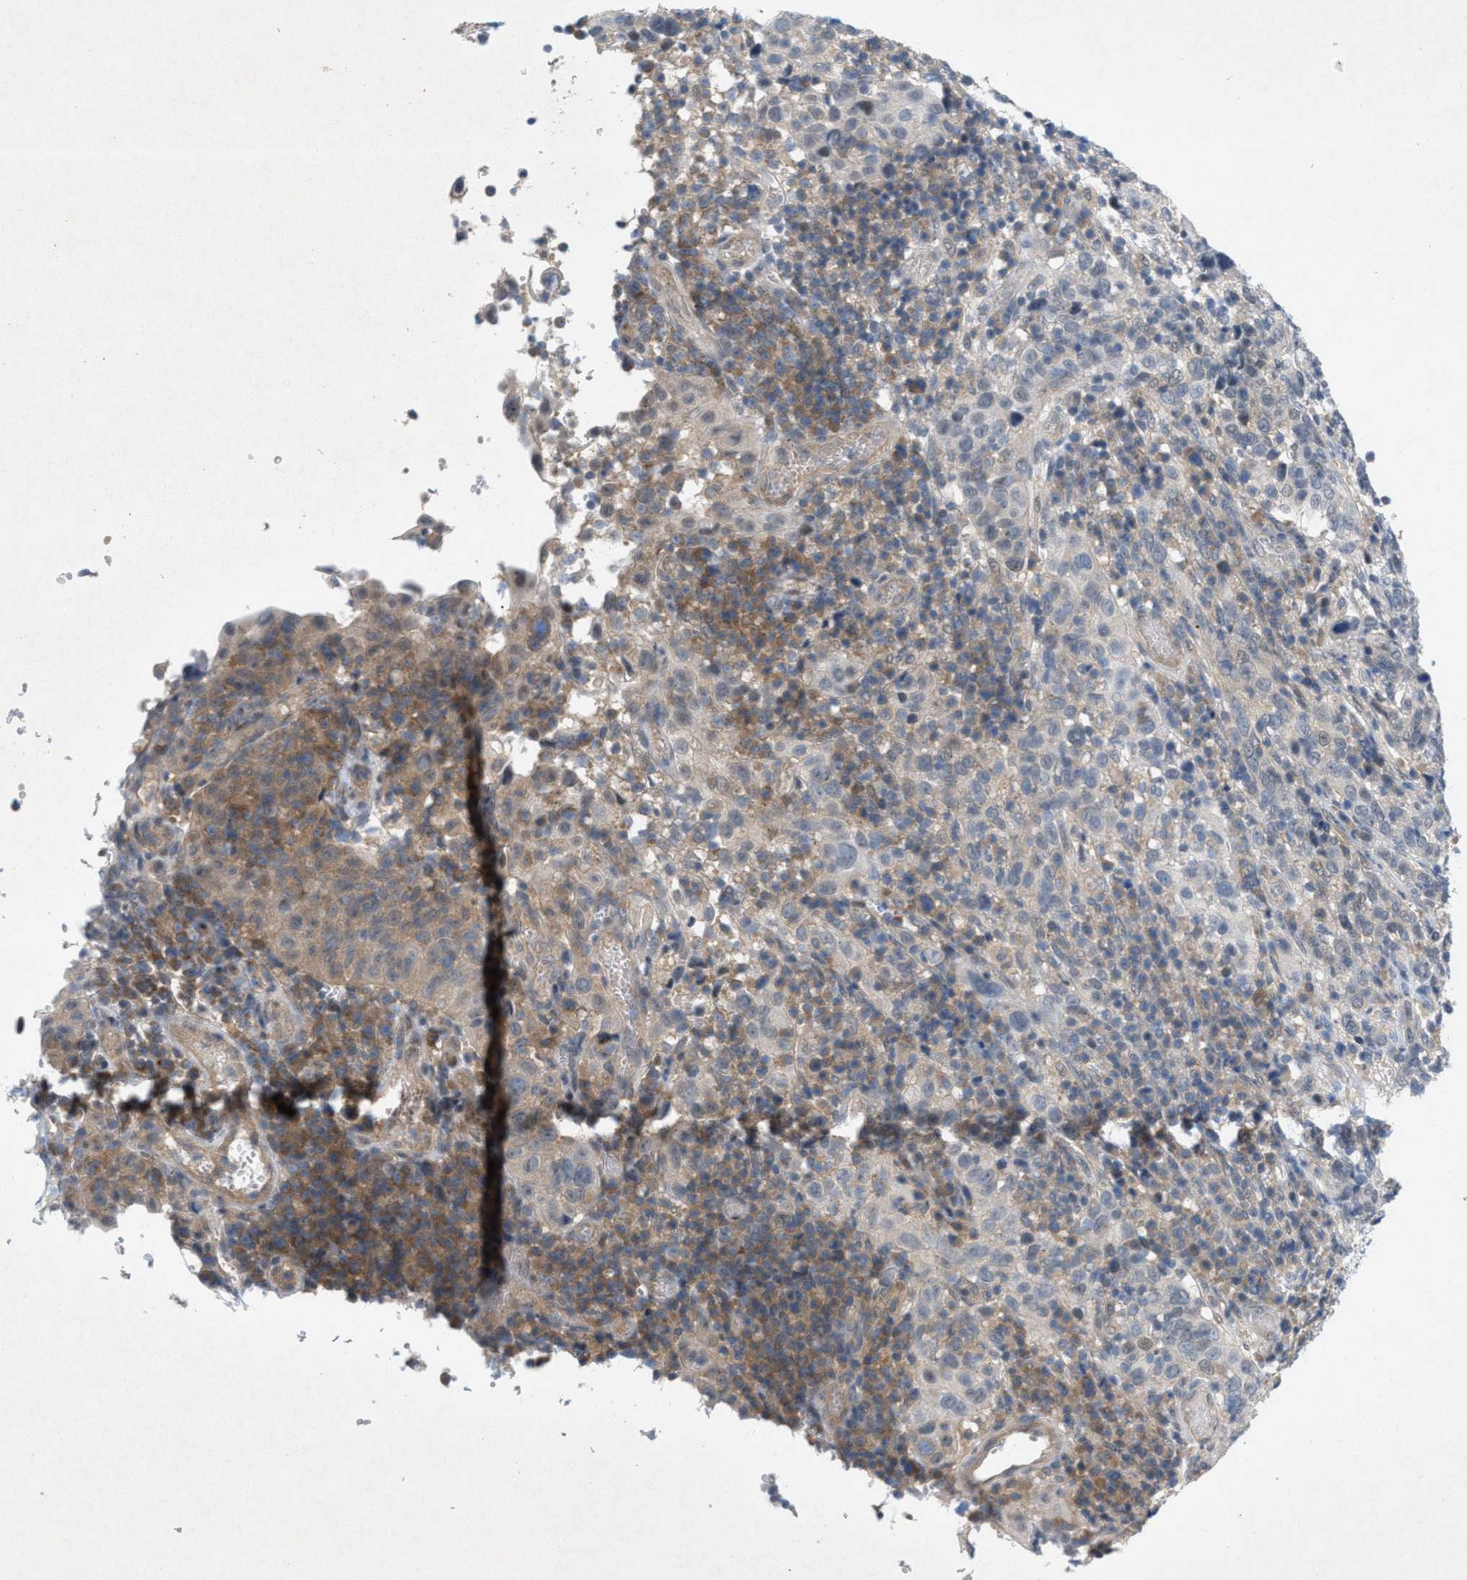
{"staining": {"intensity": "weak", "quantity": "<25%", "location": "cytoplasmic/membranous"}, "tissue": "cervical cancer", "cell_type": "Tumor cells", "image_type": "cancer", "snomed": [{"axis": "morphology", "description": "Squamous cell carcinoma, NOS"}, {"axis": "topography", "description": "Cervix"}], "caption": "This photomicrograph is of cervical cancer (squamous cell carcinoma) stained with immunohistochemistry (IHC) to label a protein in brown with the nuclei are counter-stained blue. There is no staining in tumor cells.", "gene": "WIPI2", "patient": {"sex": "female", "age": 46}}